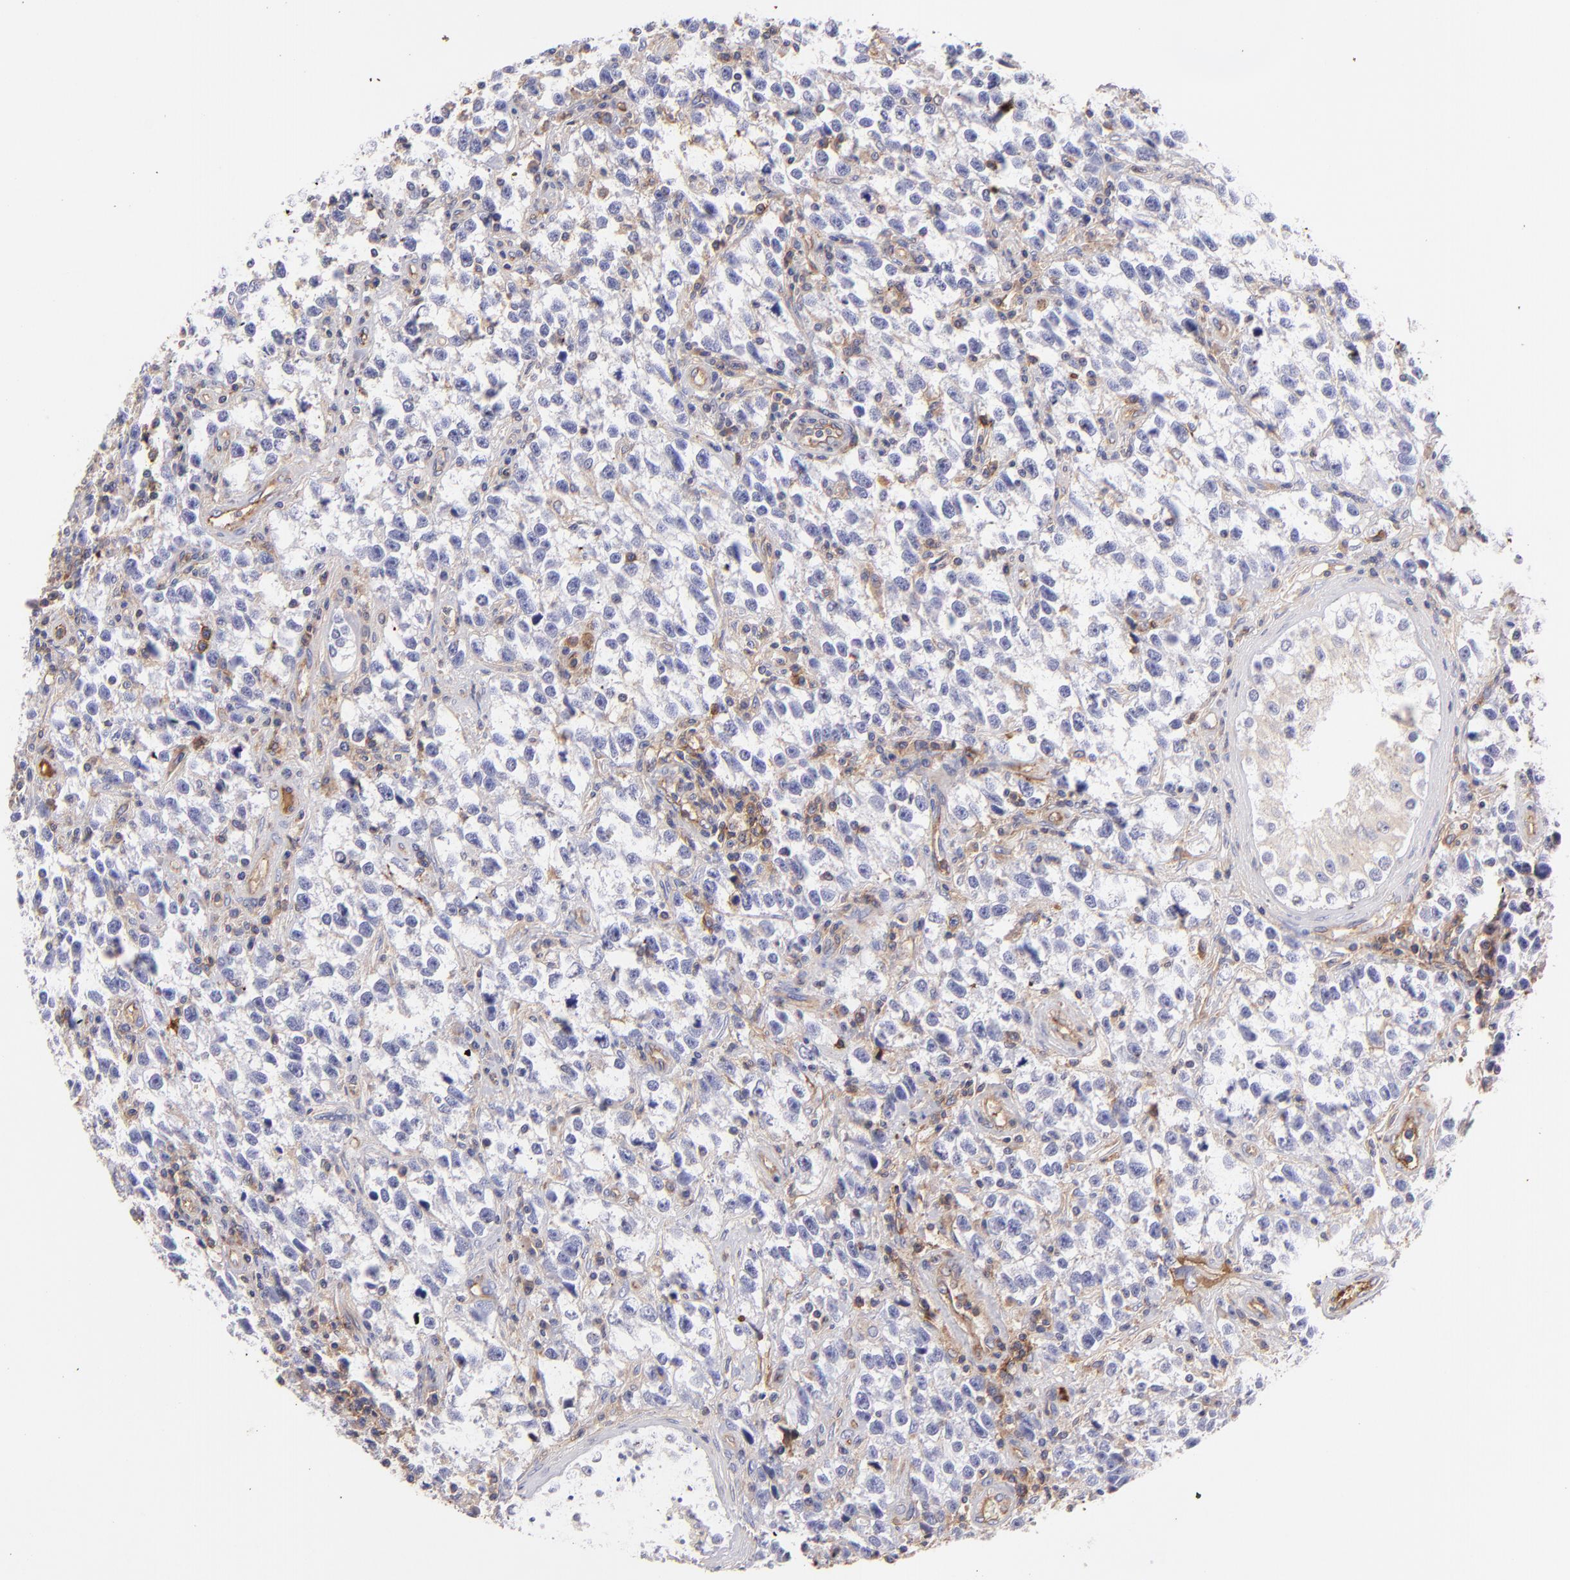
{"staining": {"intensity": "negative", "quantity": "none", "location": "none"}, "tissue": "testis cancer", "cell_type": "Tumor cells", "image_type": "cancer", "snomed": [{"axis": "morphology", "description": "Seminoma, NOS"}, {"axis": "topography", "description": "Testis"}], "caption": "DAB (3,3'-diaminobenzidine) immunohistochemical staining of testis seminoma reveals no significant staining in tumor cells. (DAB (3,3'-diaminobenzidine) immunohistochemistry visualized using brightfield microscopy, high magnification).", "gene": "FGB", "patient": {"sex": "male", "age": 38}}